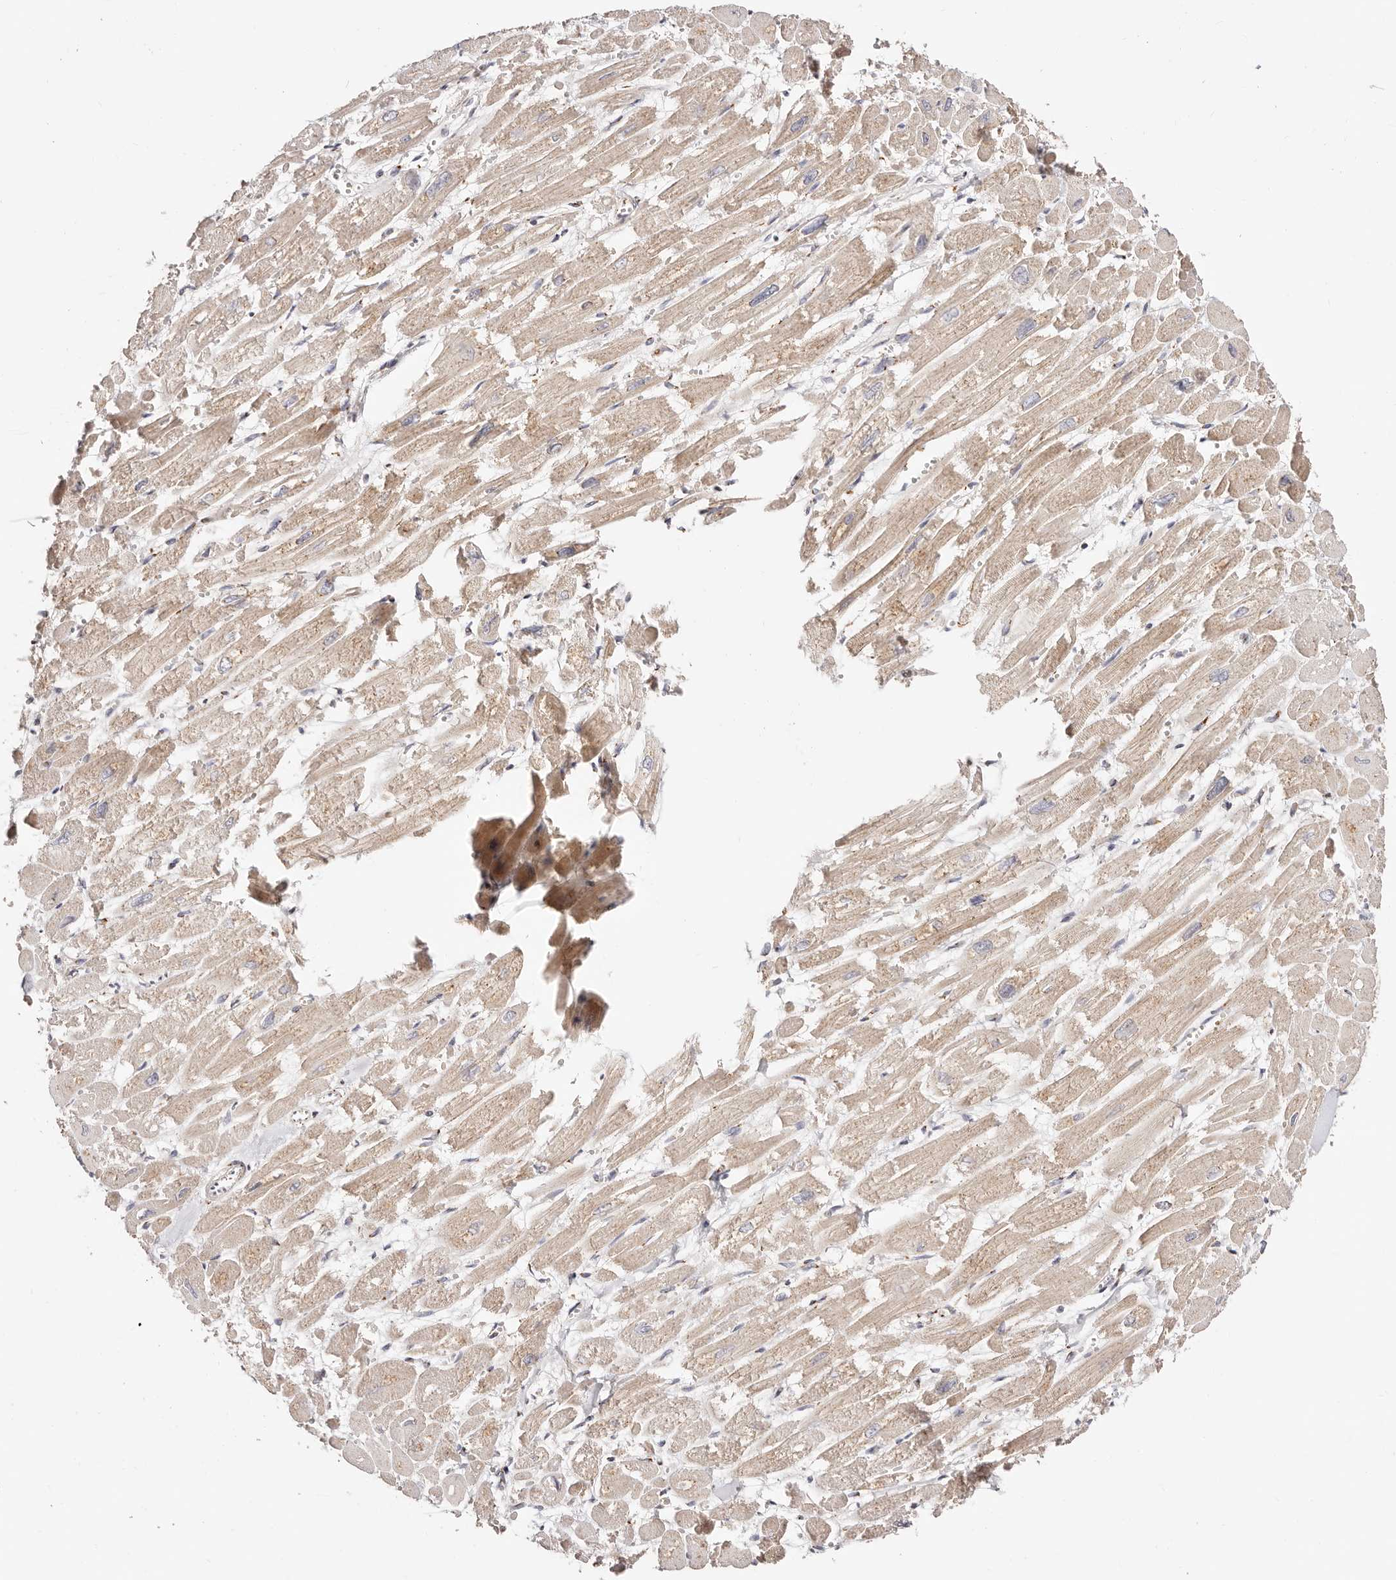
{"staining": {"intensity": "moderate", "quantity": ">75%", "location": "cytoplasmic/membranous"}, "tissue": "heart muscle", "cell_type": "Cardiomyocytes", "image_type": "normal", "snomed": [{"axis": "morphology", "description": "Normal tissue, NOS"}, {"axis": "topography", "description": "Heart"}], "caption": "Immunohistochemical staining of benign heart muscle displays moderate cytoplasmic/membranous protein expression in approximately >75% of cardiomyocytes. Nuclei are stained in blue.", "gene": "MAPK6", "patient": {"sex": "male", "age": 54}}